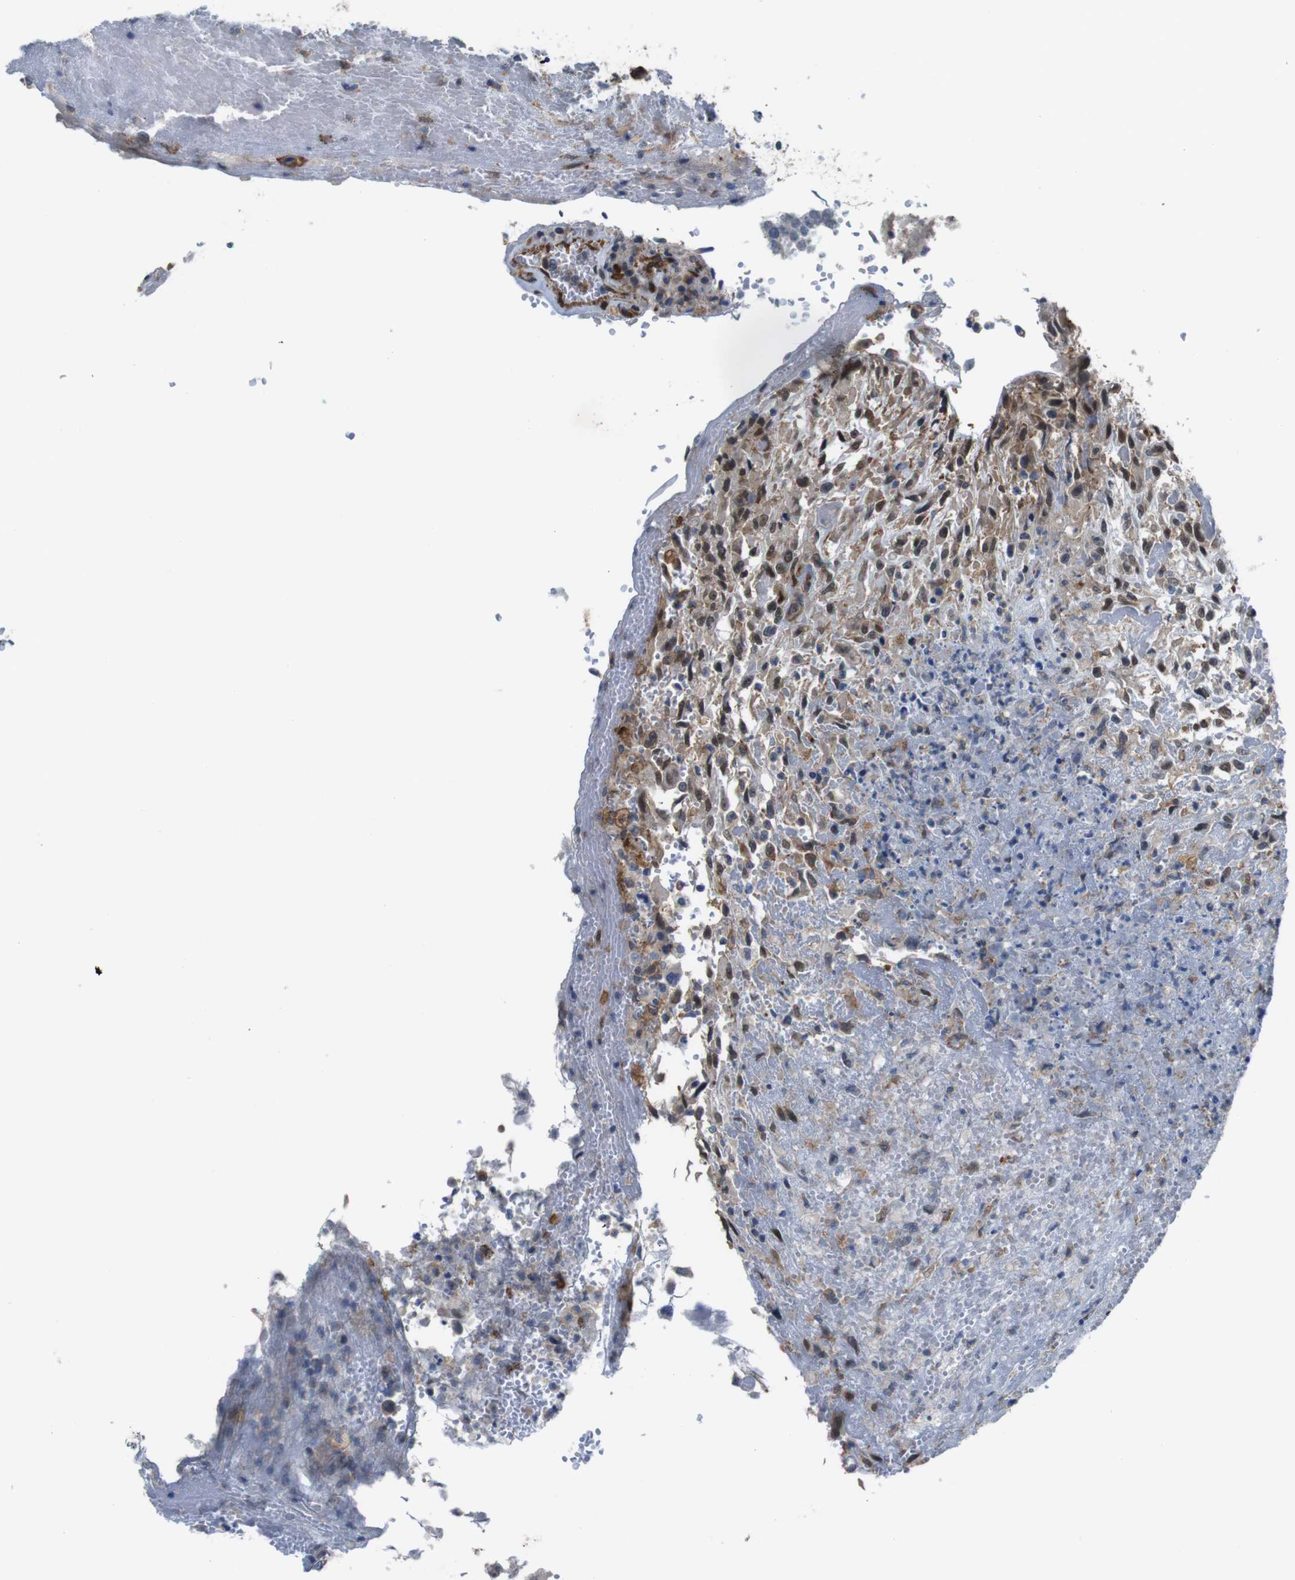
{"staining": {"intensity": "moderate", "quantity": "25%-75%", "location": "cytoplasmic/membranous"}, "tissue": "urothelial cancer", "cell_type": "Tumor cells", "image_type": "cancer", "snomed": [{"axis": "morphology", "description": "Urothelial carcinoma, High grade"}, {"axis": "topography", "description": "Urinary bladder"}], "caption": "A brown stain labels moderate cytoplasmic/membranous expression of a protein in human high-grade urothelial carcinoma tumor cells. (DAB IHC, brown staining for protein, blue staining for nuclei).", "gene": "PTGER4", "patient": {"sex": "male", "age": 66}}